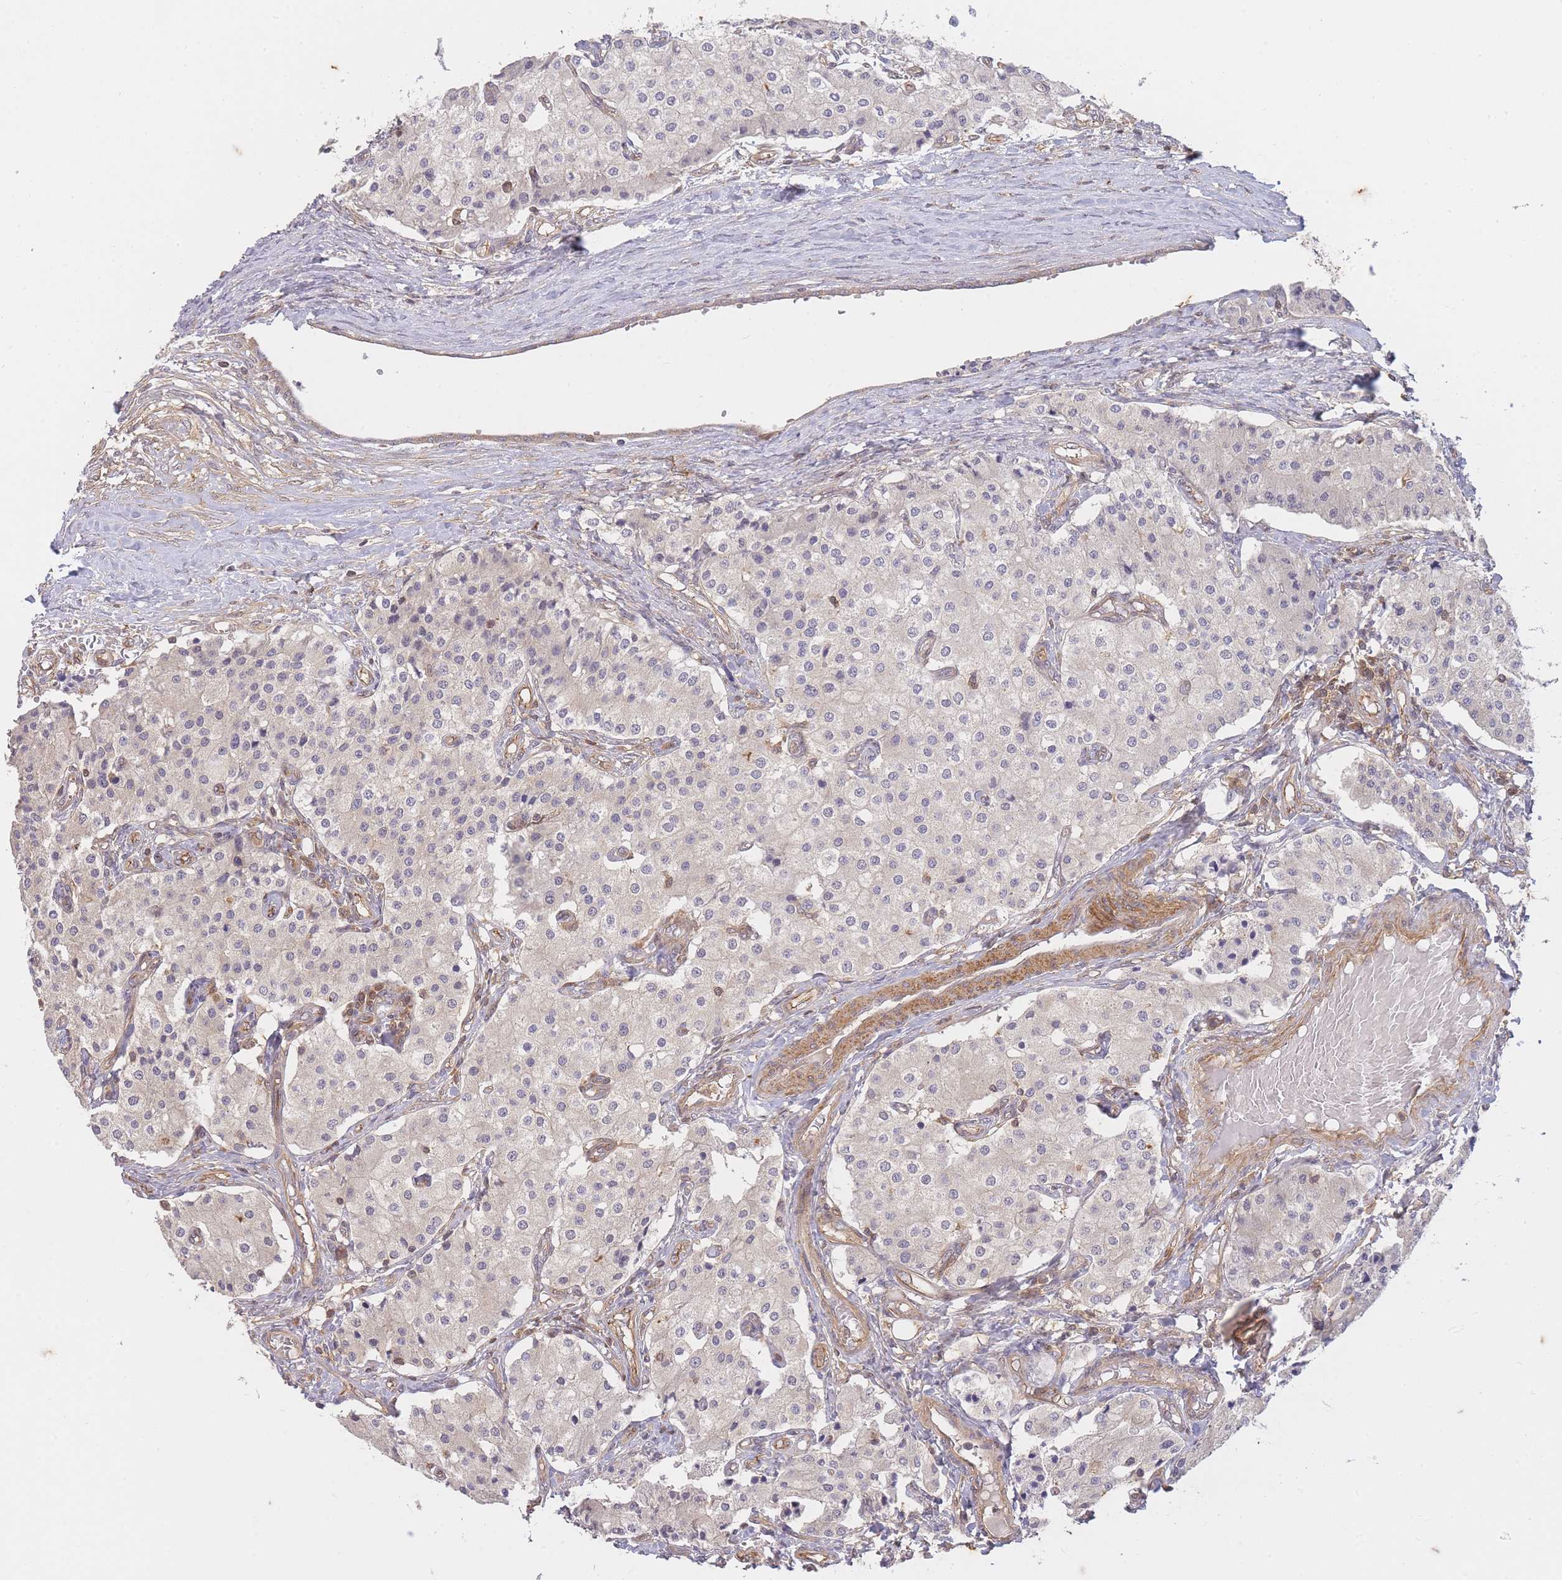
{"staining": {"intensity": "negative", "quantity": "none", "location": "none"}, "tissue": "carcinoid", "cell_type": "Tumor cells", "image_type": "cancer", "snomed": [{"axis": "morphology", "description": "Carcinoid, malignant, NOS"}, {"axis": "topography", "description": "Colon"}], "caption": "A micrograph of human carcinoid (malignant) is negative for staining in tumor cells. (Stains: DAB immunohistochemistry with hematoxylin counter stain, Microscopy: brightfield microscopy at high magnification).", "gene": "ST8SIA4", "patient": {"sex": "female", "age": 52}}